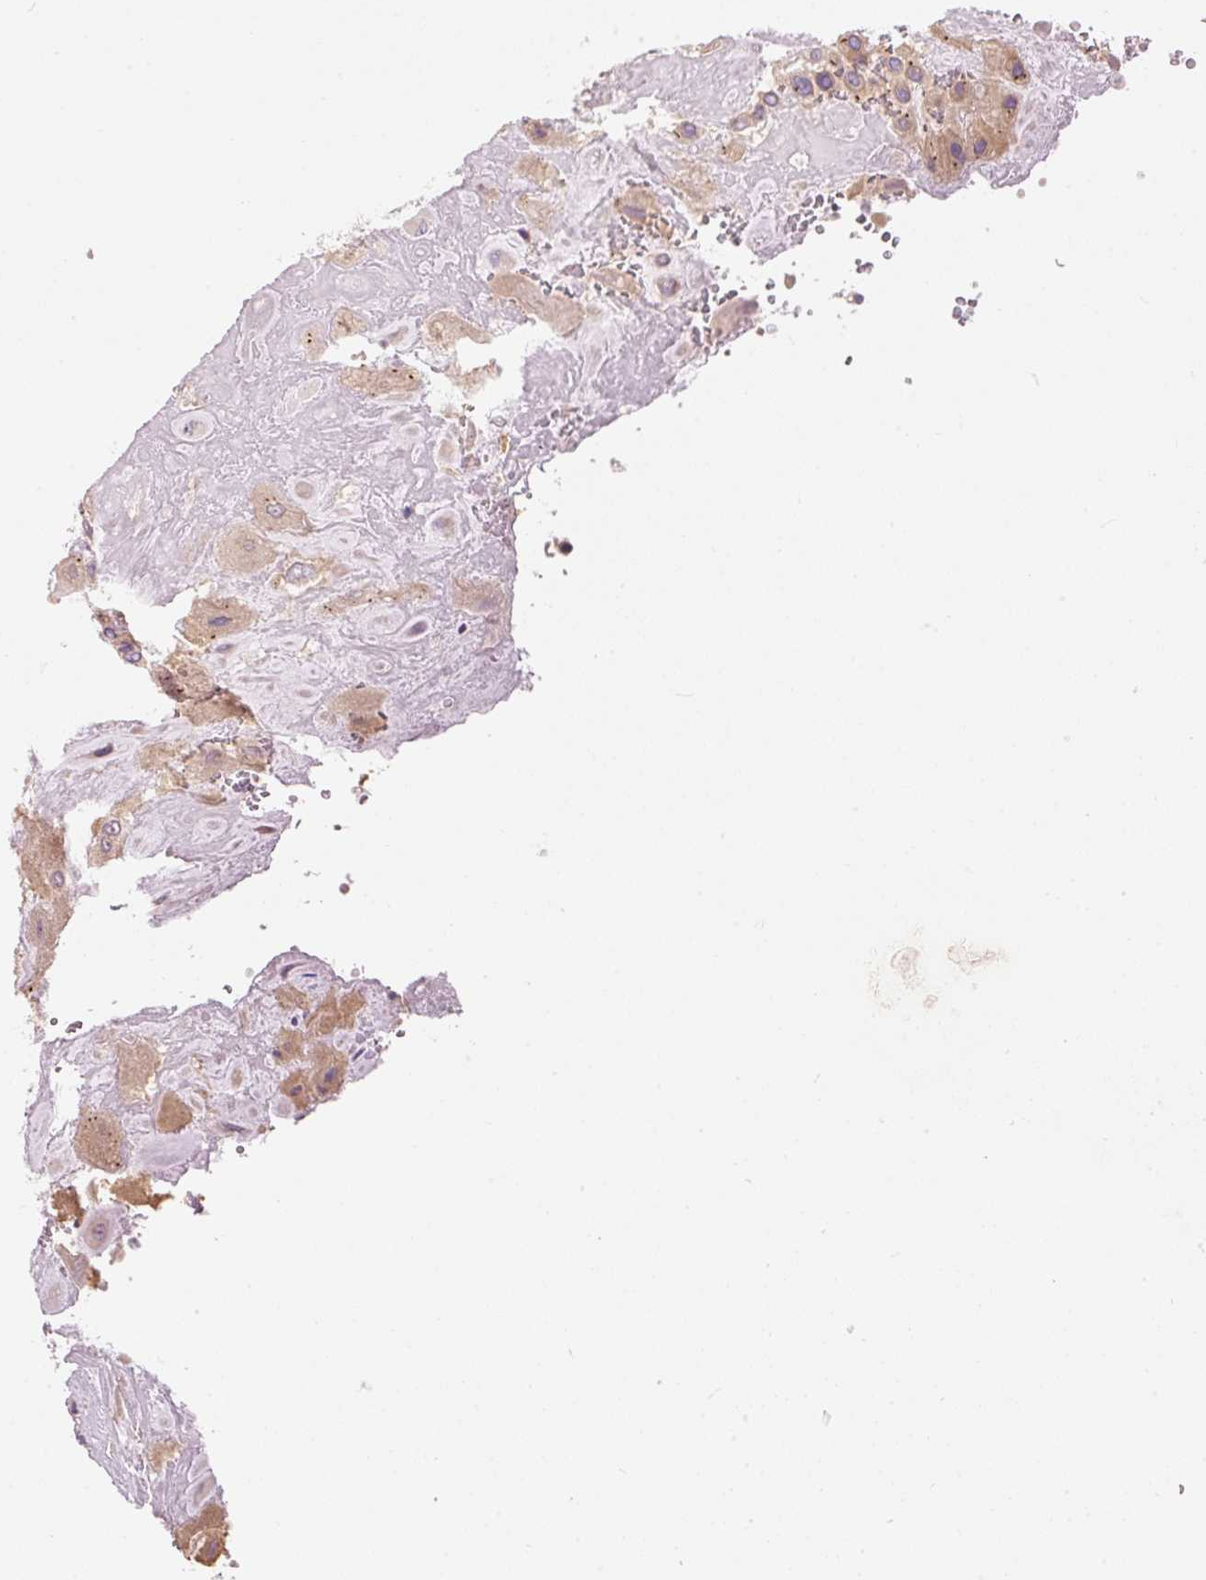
{"staining": {"intensity": "weak", "quantity": ">75%", "location": "cytoplasmic/membranous"}, "tissue": "placenta", "cell_type": "Decidual cells", "image_type": "normal", "snomed": [{"axis": "morphology", "description": "Normal tissue, NOS"}, {"axis": "topography", "description": "Placenta"}], "caption": "Decidual cells demonstrate weak cytoplasmic/membranous staining in approximately >75% of cells in benign placenta. (Stains: DAB in brown, nuclei in blue, Microscopy: brightfield microscopy at high magnification).", "gene": "PNPLA5", "patient": {"sex": "female", "age": 32}}